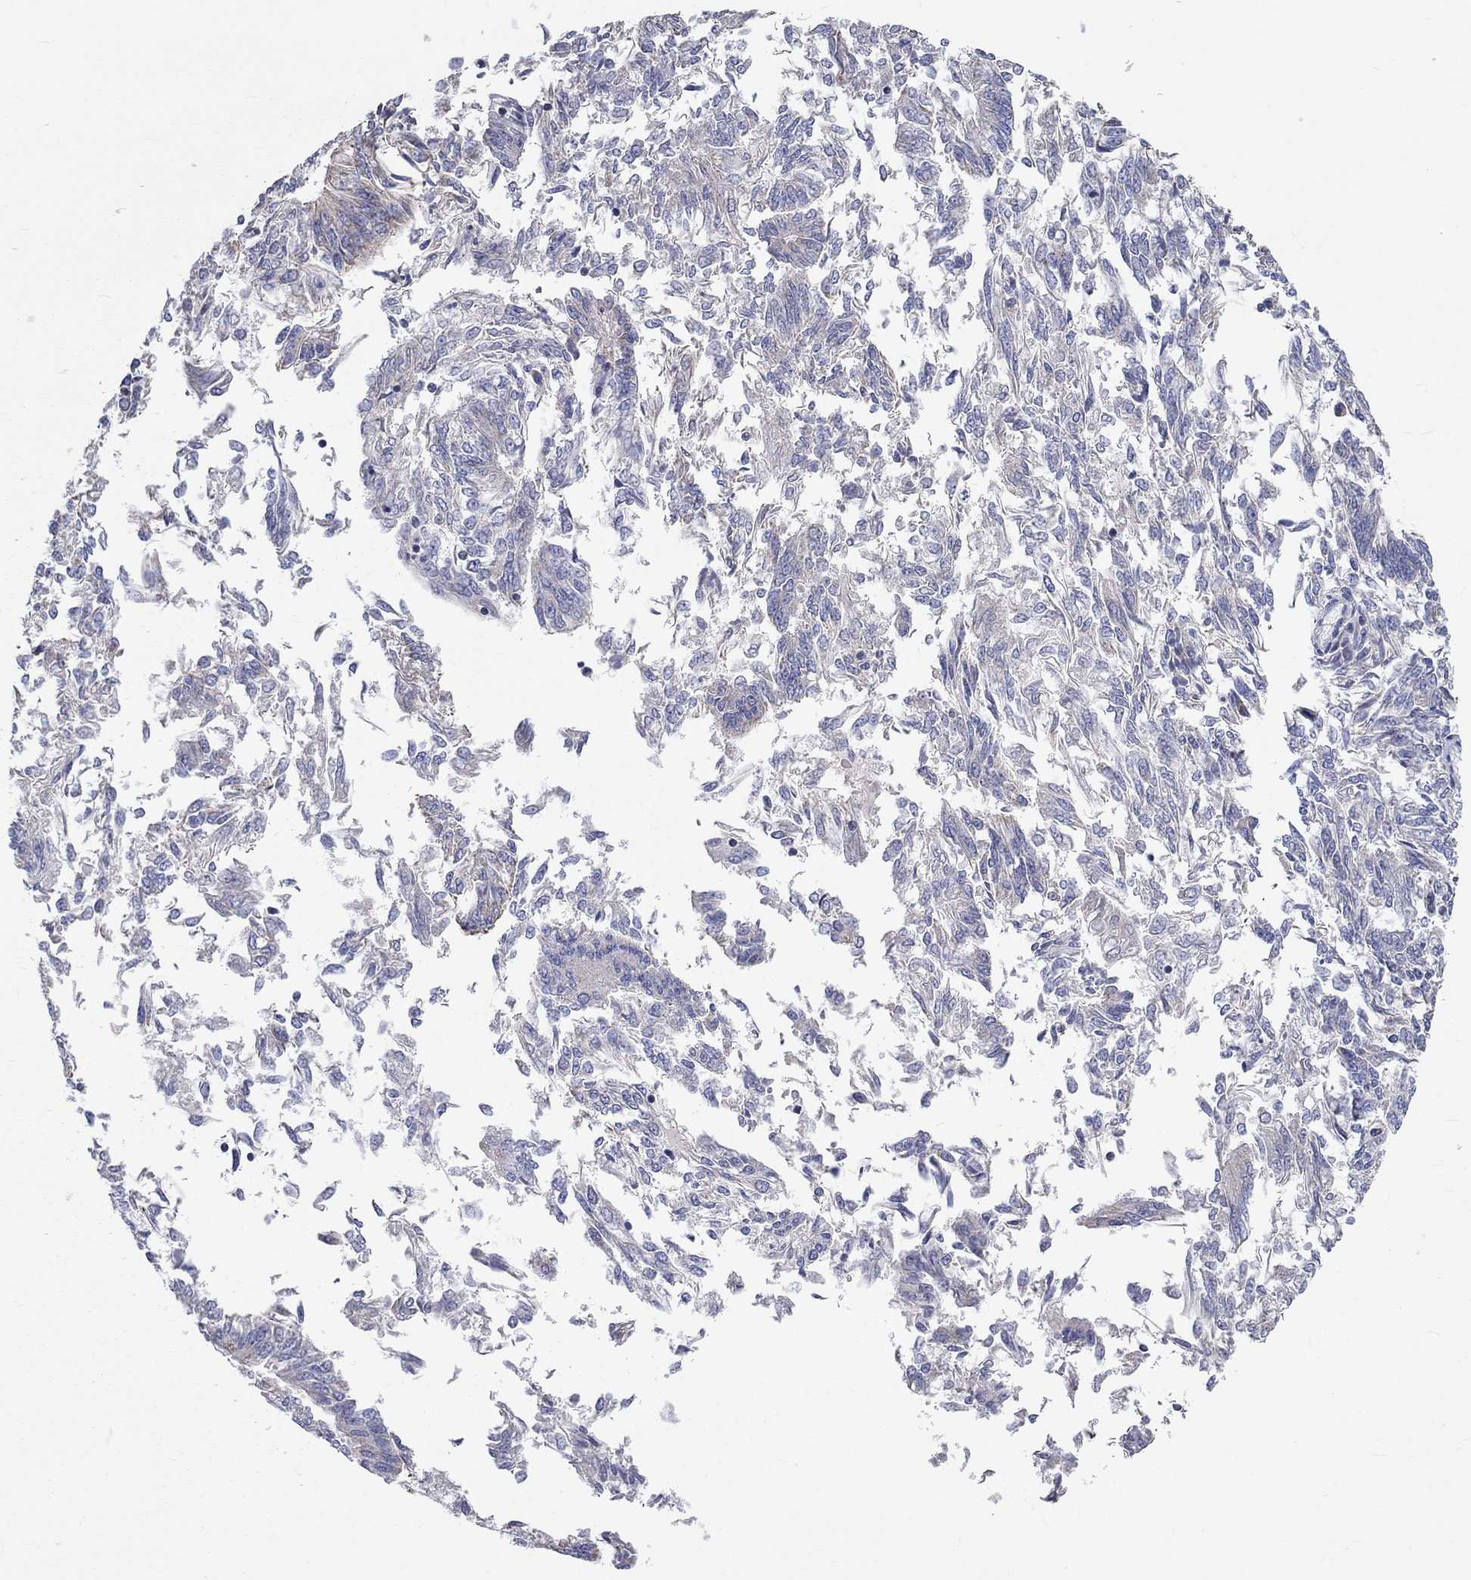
{"staining": {"intensity": "negative", "quantity": "none", "location": "none"}, "tissue": "endometrial cancer", "cell_type": "Tumor cells", "image_type": "cancer", "snomed": [{"axis": "morphology", "description": "Adenocarcinoma, NOS"}, {"axis": "topography", "description": "Endometrium"}], "caption": "Human endometrial cancer stained for a protein using immunohistochemistry demonstrates no positivity in tumor cells.", "gene": "RCAN1", "patient": {"sex": "female", "age": 58}}